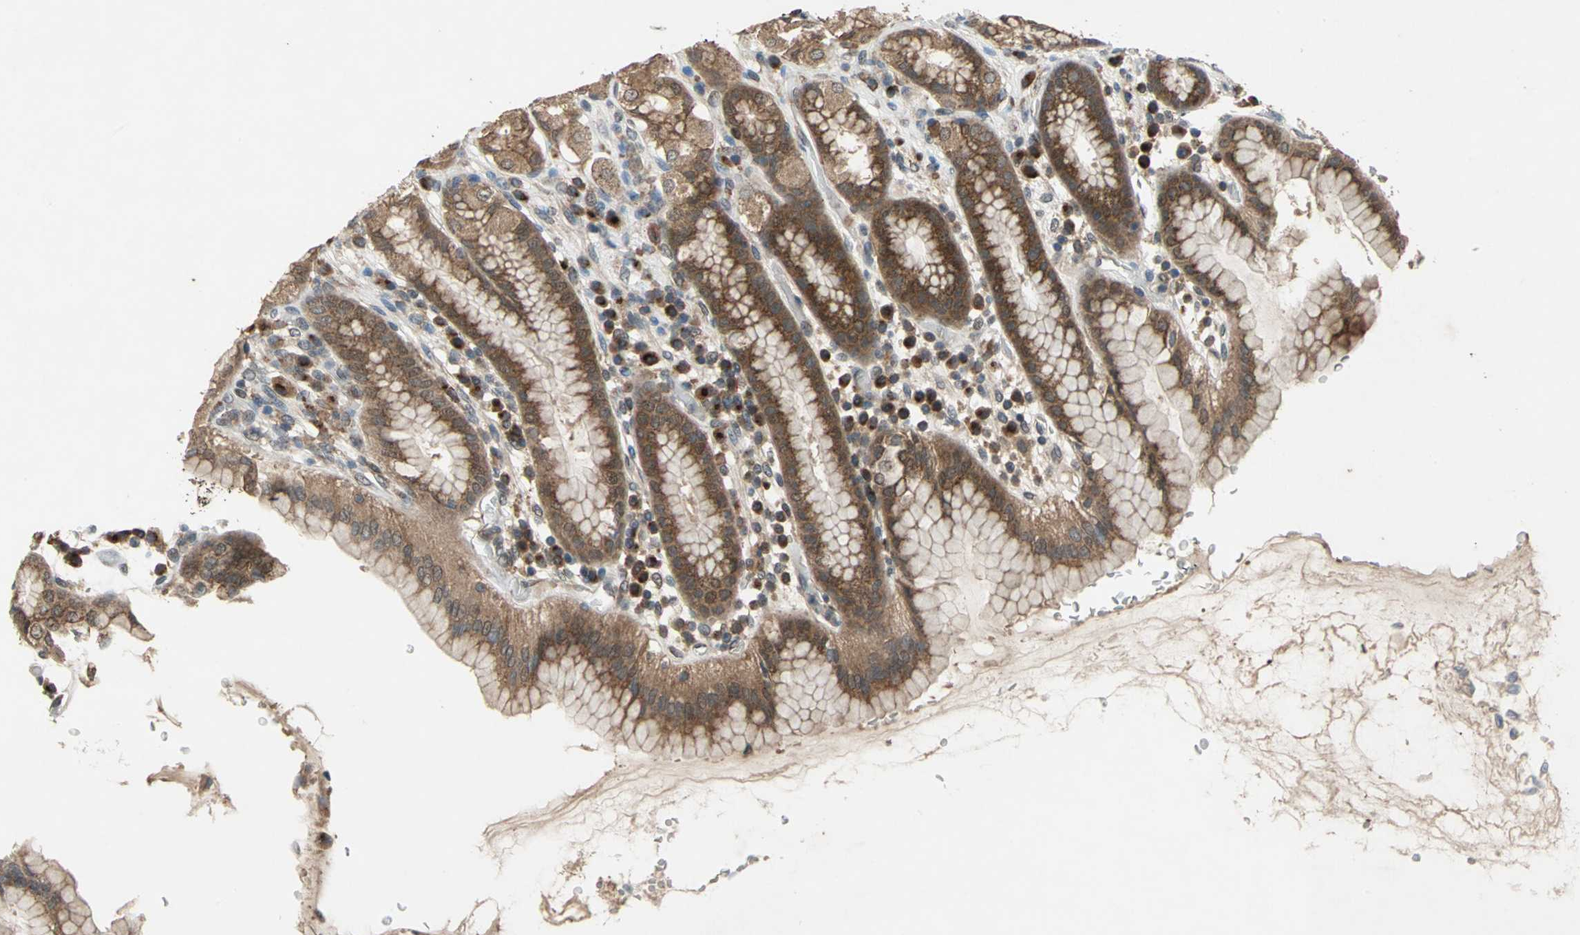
{"staining": {"intensity": "moderate", "quantity": ">75%", "location": "cytoplasmic/membranous"}, "tissue": "stomach", "cell_type": "Glandular cells", "image_type": "normal", "snomed": [{"axis": "morphology", "description": "Normal tissue, NOS"}, {"axis": "topography", "description": "Stomach, upper"}], "caption": "Unremarkable stomach was stained to show a protein in brown. There is medium levels of moderate cytoplasmic/membranous expression in about >75% of glandular cells.", "gene": "NFKBIE", "patient": {"sex": "male", "age": 68}}